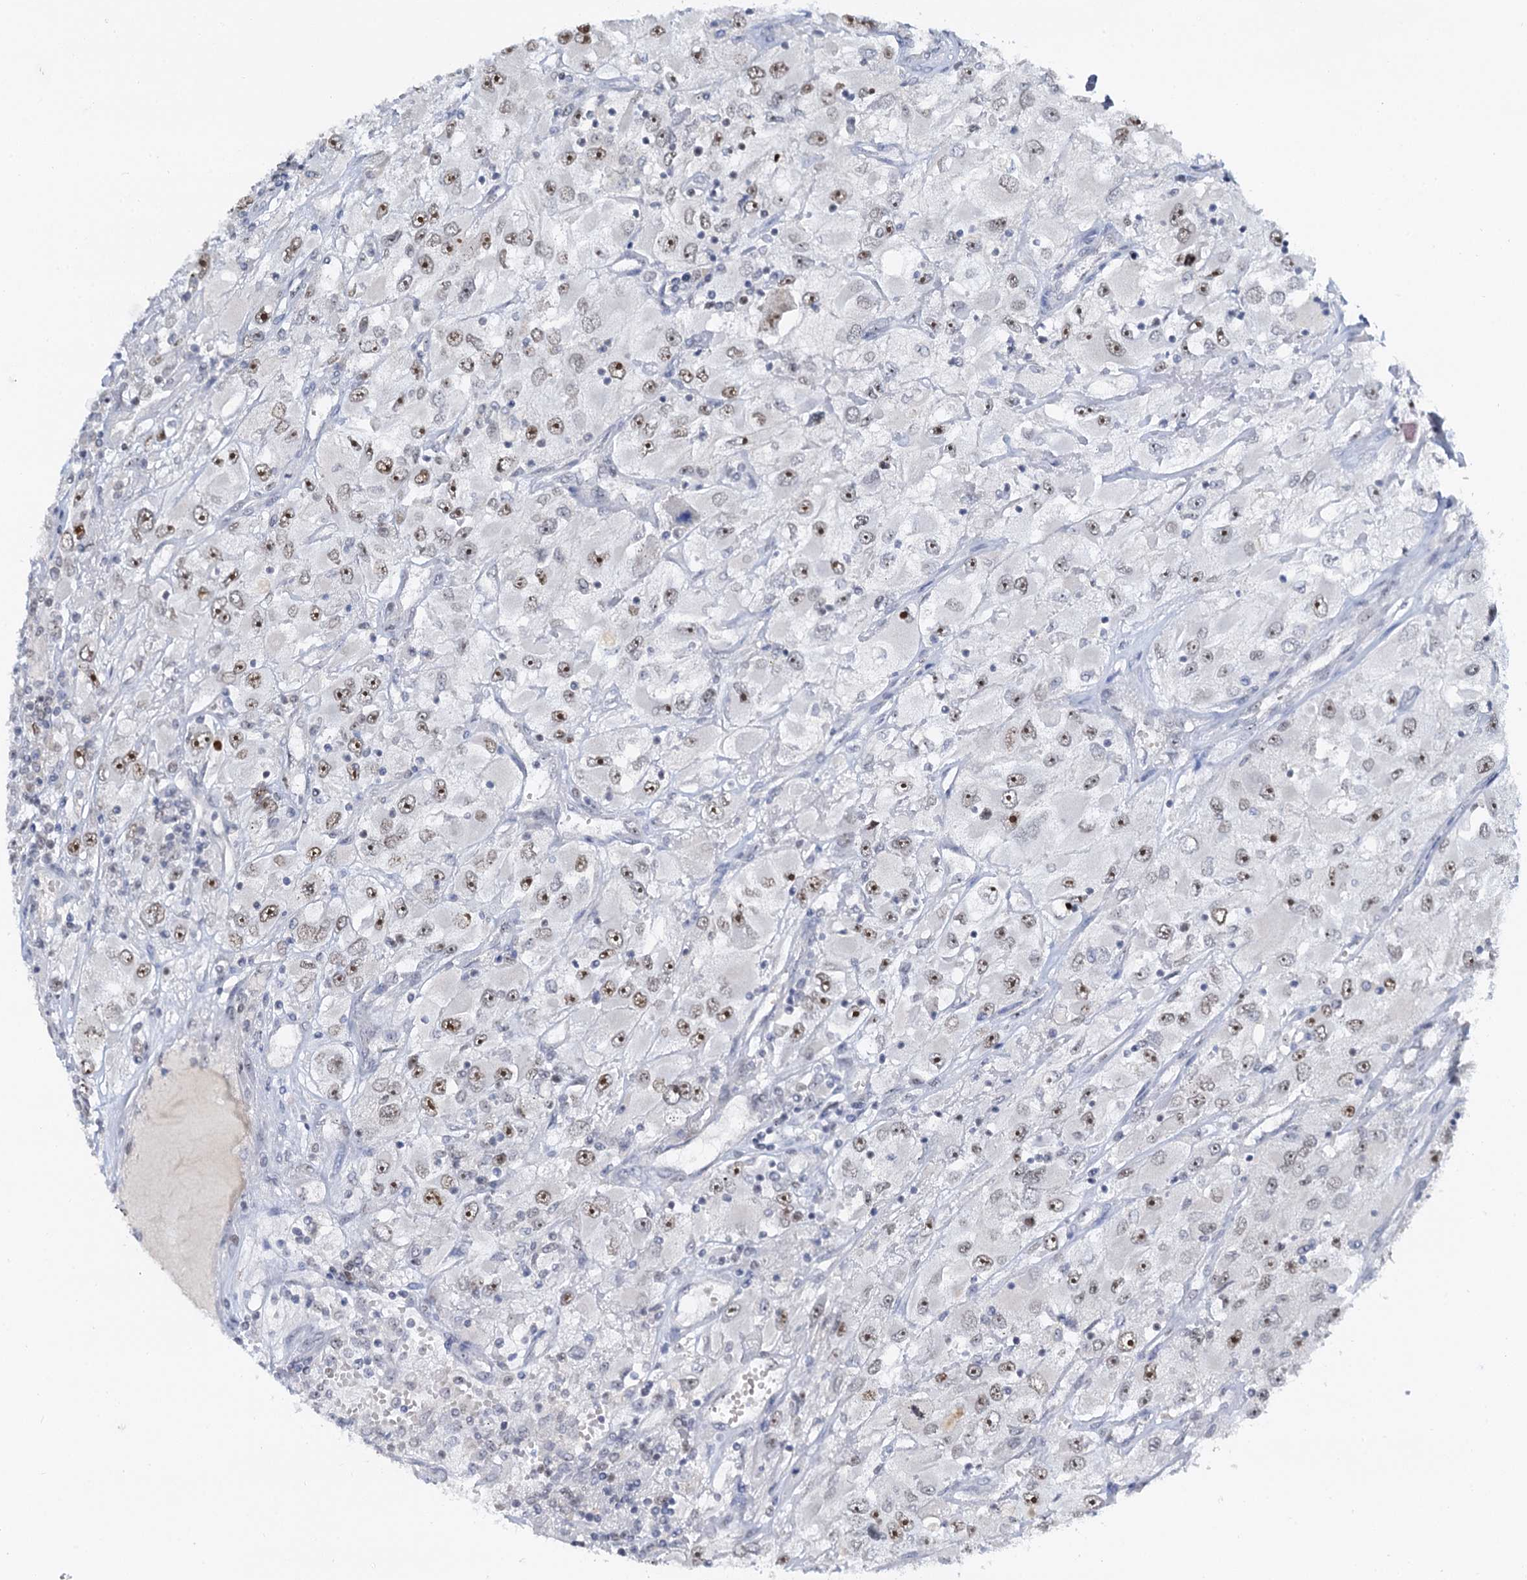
{"staining": {"intensity": "moderate", "quantity": ">75%", "location": "nuclear"}, "tissue": "renal cancer", "cell_type": "Tumor cells", "image_type": "cancer", "snomed": [{"axis": "morphology", "description": "Adenocarcinoma, NOS"}, {"axis": "topography", "description": "Kidney"}], "caption": "High-magnification brightfield microscopy of renal cancer stained with DAB (brown) and counterstained with hematoxylin (blue). tumor cells exhibit moderate nuclear positivity is present in approximately>75% of cells. Nuclei are stained in blue.", "gene": "NOP2", "patient": {"sex": "female", "age": 52}}